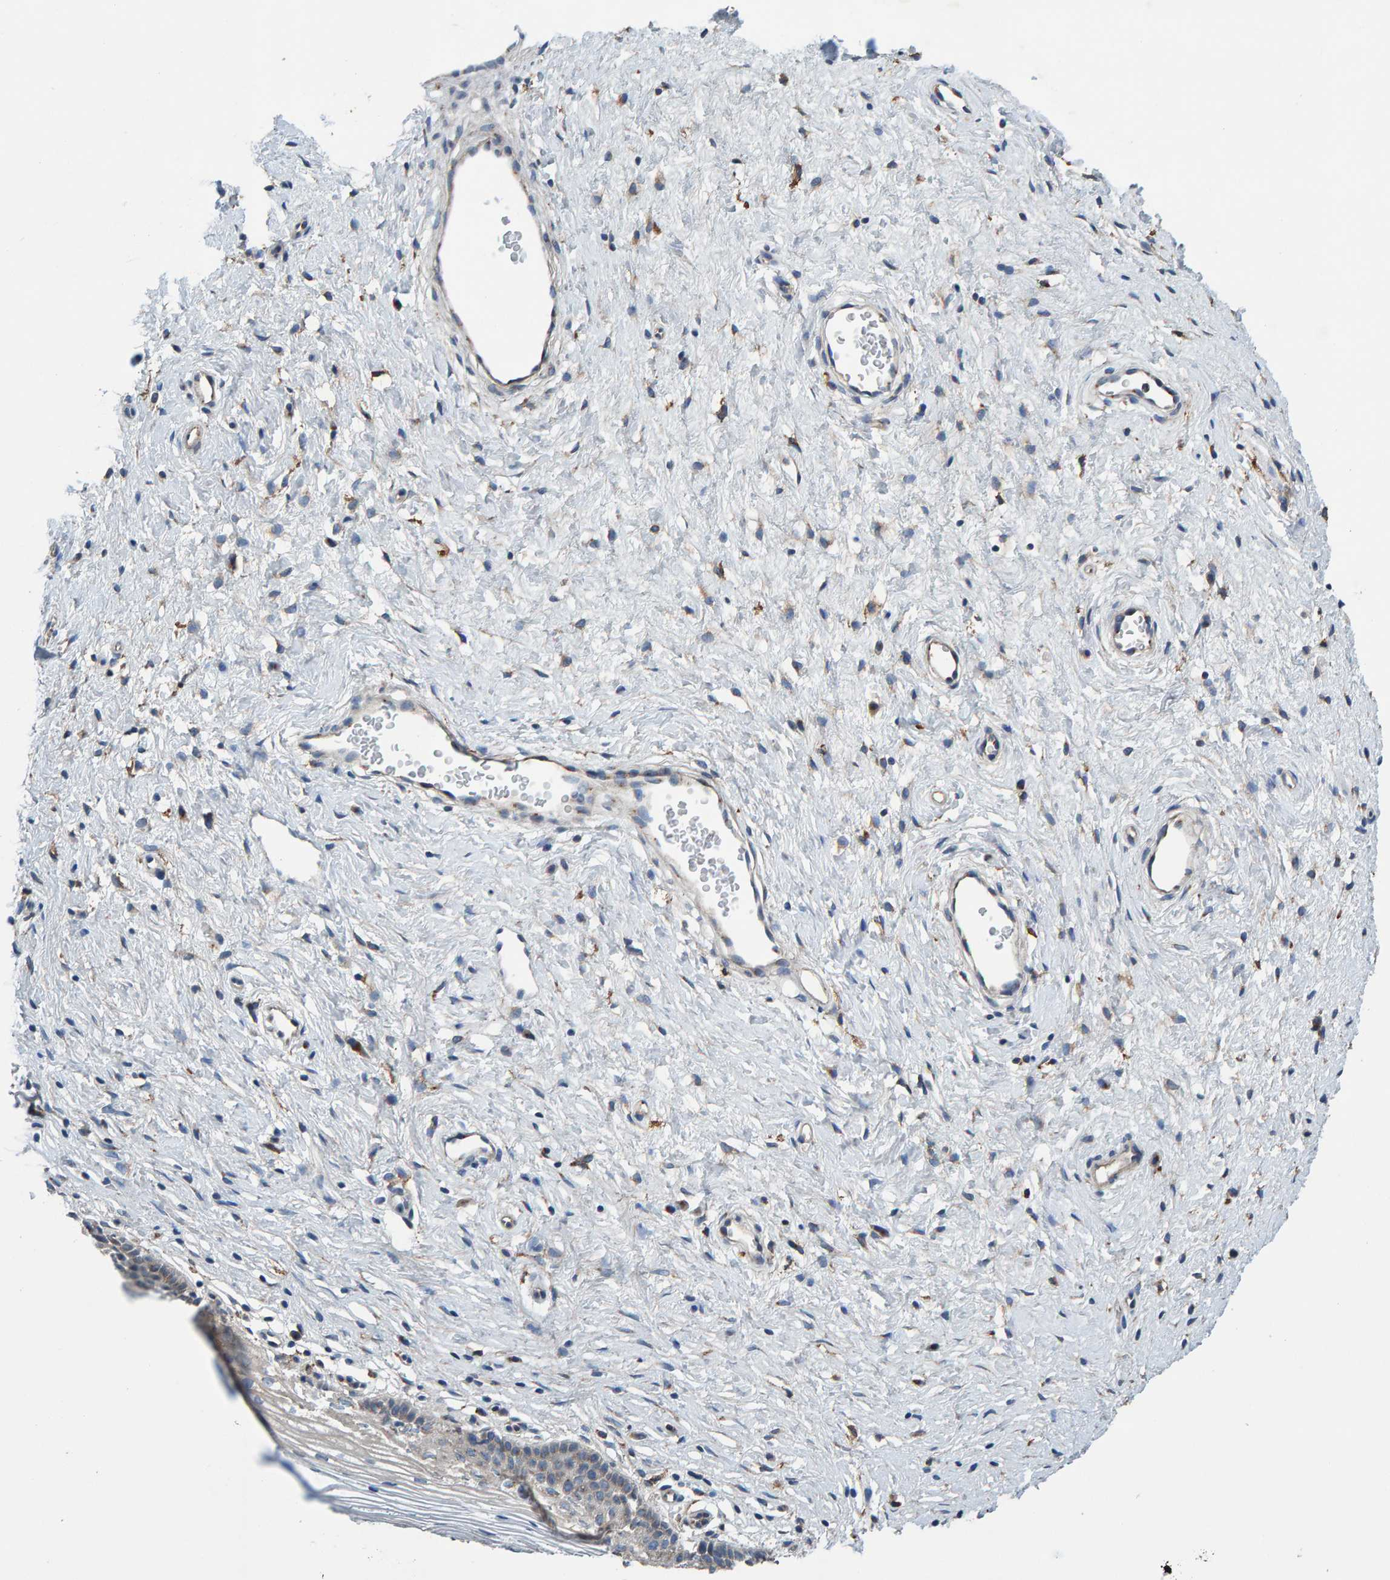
{"staining": {"intensity": "weak", "quantity": "25%-75%", "location": "cytoplasmic/membranous"}, "tissue": "cervix", "cell_type": "Glandular cells", "image_type": "normal", "snomed": [{"axis": "morphology", "description": "Normal tissue, NOS"}, {"axis": "topography", "description": "Cervix"}], "caption": "An IHC histopathology image of unremarkable tissue is shown. Protein staining in brown shows weak cytoplasmic/membranous positivity in cervix within glandular cells.", "gene": "MKLN1", "patient": {"sex": "female", "age": 27}}